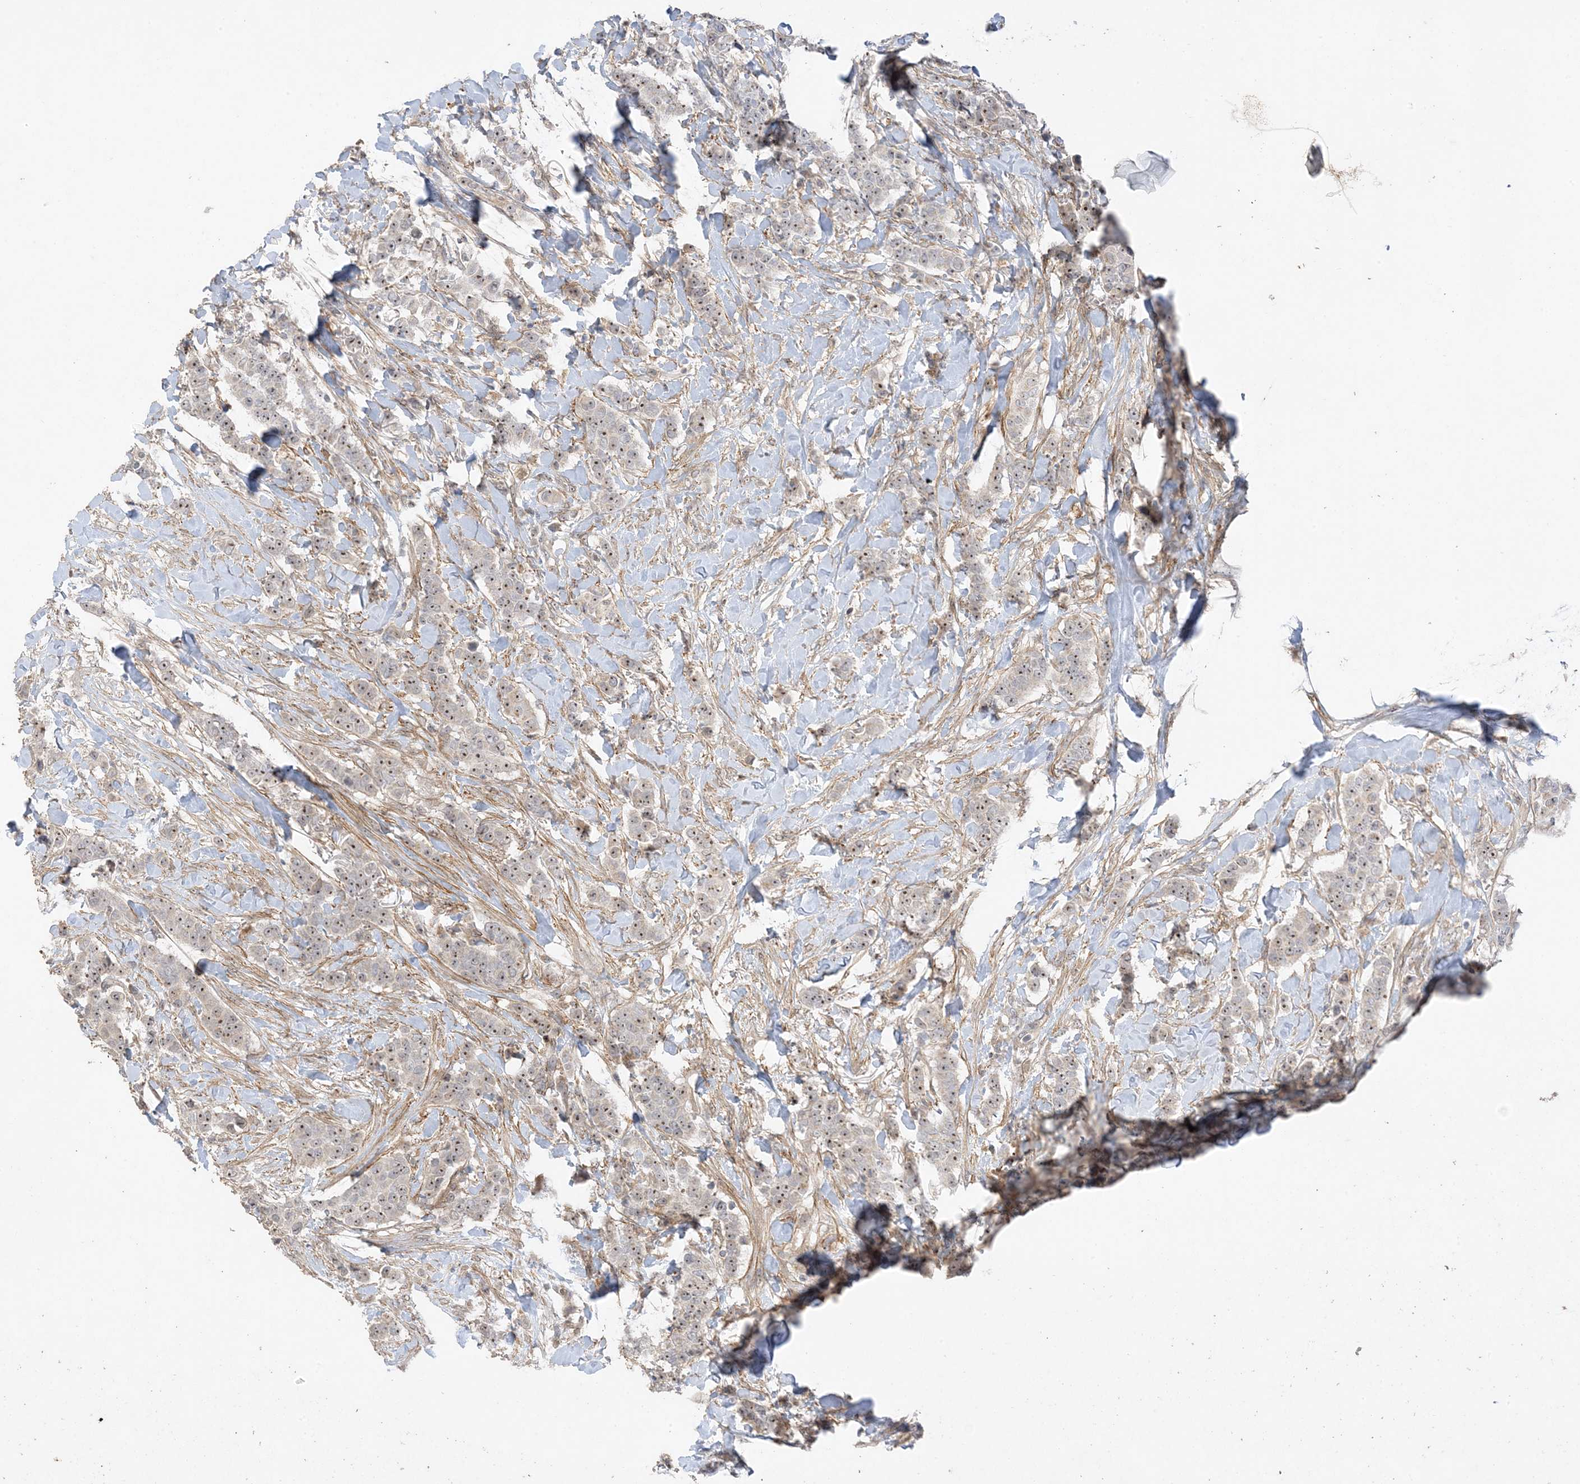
{"staining": {"intensity": "moderate", "quantity": ">75%", "location": "nuclear"}, "tissue": "breast cancer", "cell_type": "Tumor cells", "image_type": "cancer", "snomed": [{"axis": "morphology", "description": "Duct carcinoma"}, {"axis": "topography", "description": "Breast"}], "caption": "Human breast cancer stained with a brown dye reveals moderate nuclear positive expression in approximately >75% of tumor cells.", "gene": "DDX18", "patient": {"sex": "female", "age": 40}}